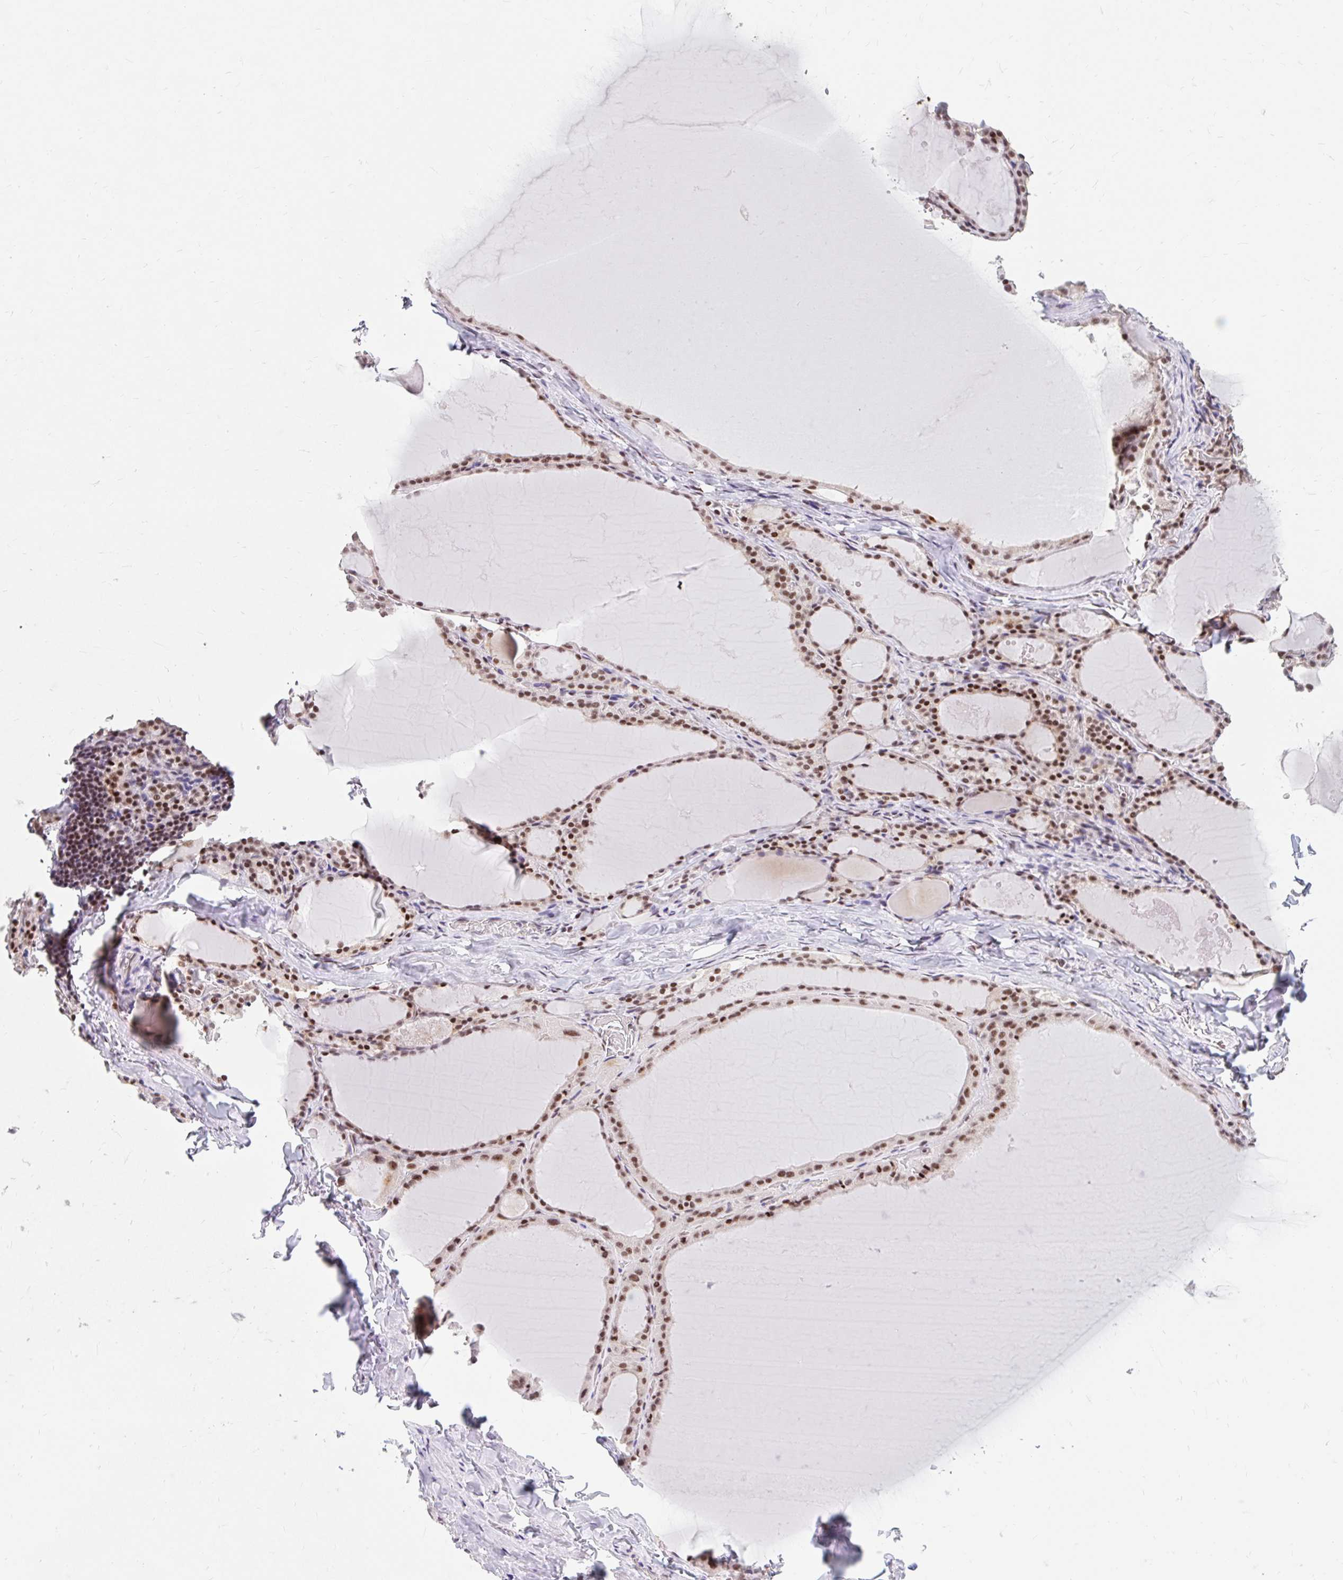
{"staining": {"intensity": "strong", "quantity": ">75%", "location": "nuclear"}, "tissue": "thyroid gland", "cell_type": "Glandular cells", "image_type": "normal", "snomed": [{"axis": "morphology", "description": "Normal tissue, NOS"}, {"axis": "topography", "description": "Thyroid gland"}], "caption": "Glandular cells exhibit strong nuclear staining in about >75% of cells in normal thyroid gland.", "gene": "SRSF10", "patient": {"sex": "male", "age": 56}}